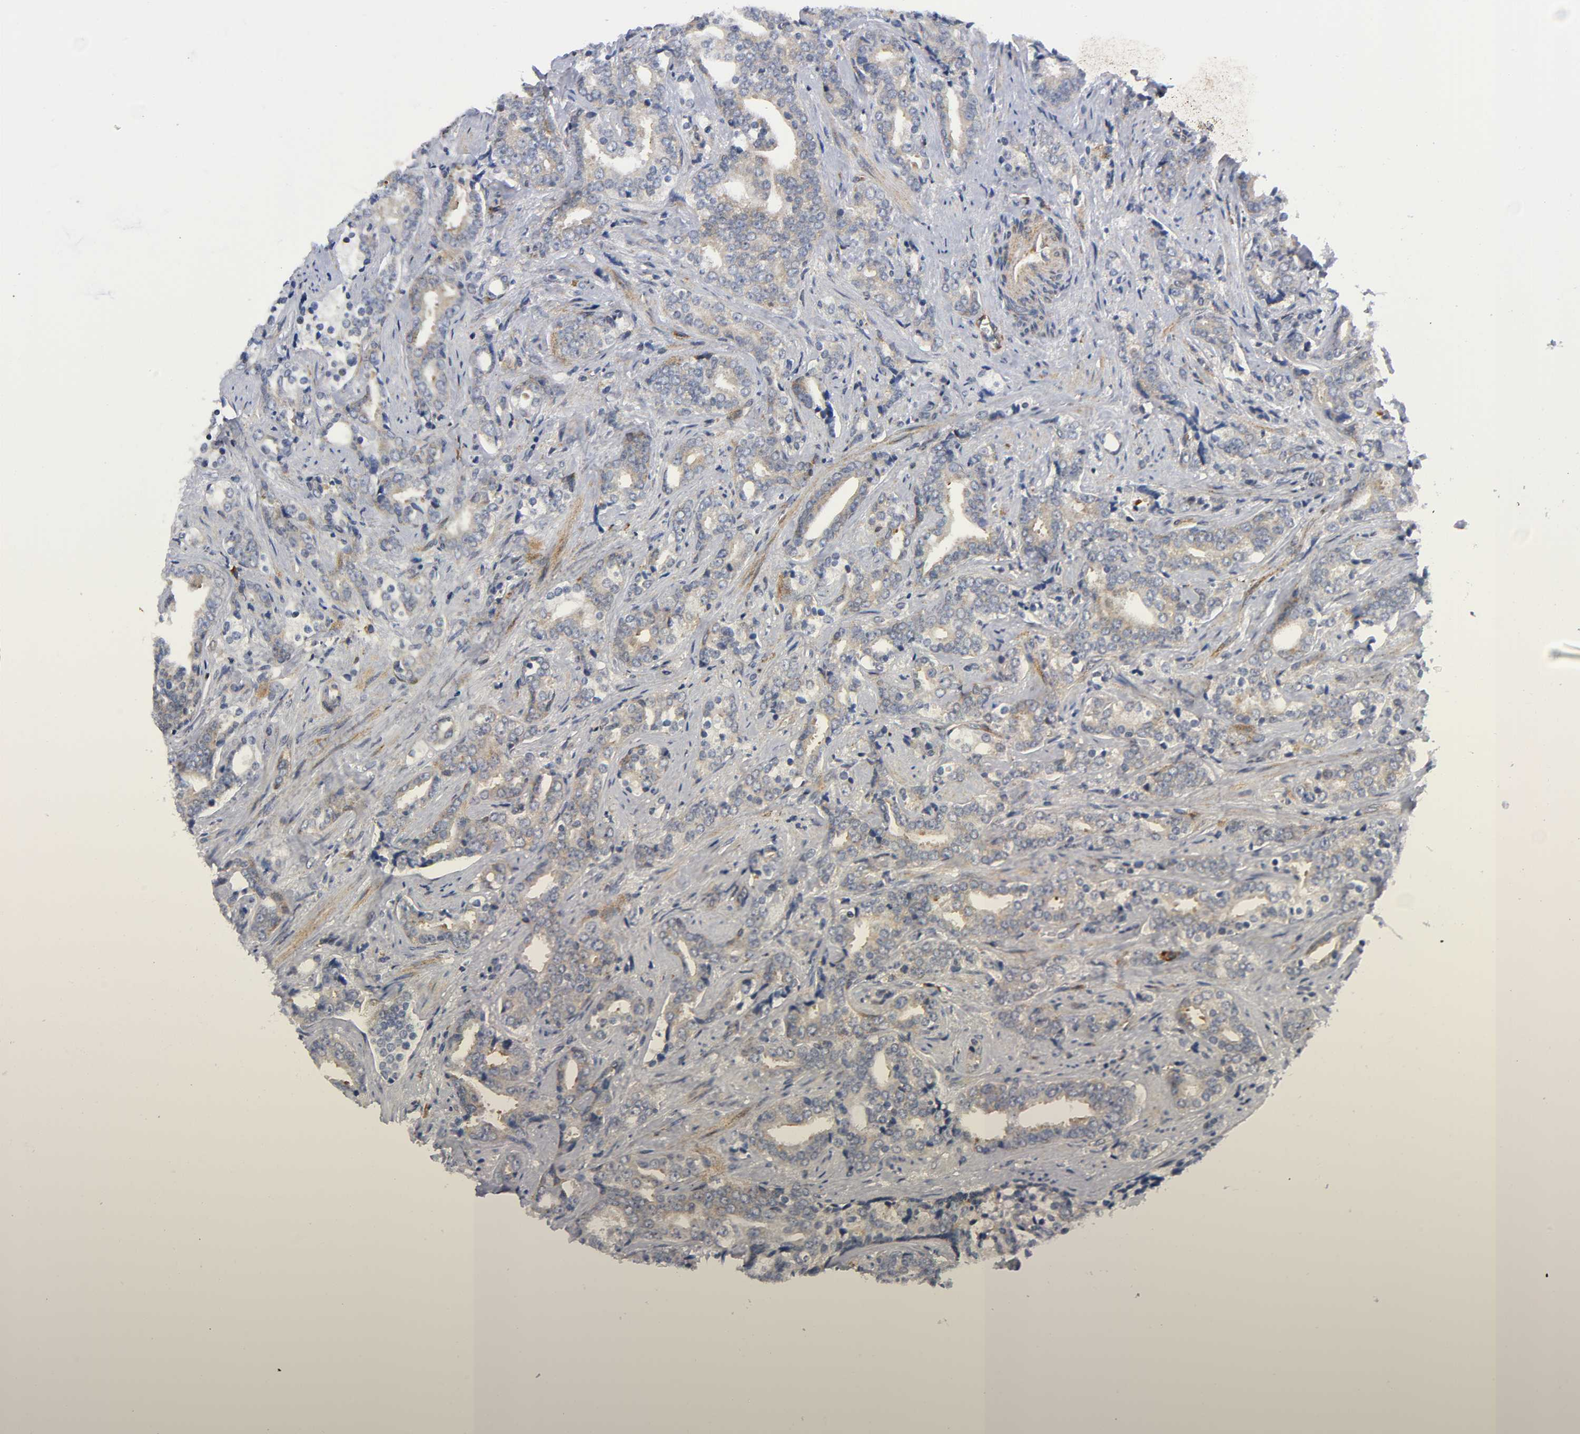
{"staining": {"intensity": "moderate", "quantity": ">75%", "location": "cytoplasmic/membranous"}, "tissue": "prostate cancer", "cell_type": "Tumor cells", "image_type": "cancer", "snomed": [{"axis": "morphology", "description": "Adenocarcinoma, High grade"}, {"axis": "topography", "description": "Prostate"}], "caption": "Immunohistochemical staining of human adenocarcinoma (high-grade) (prostate) exhibits medium levels of moderate cytoplasmic/membranous staining in about >75% of tumor cells. The staining was performed using DAB (3,3'-diaminobenzidine) to visualize the protein expression in brown, while the nuclei were stained in blue with hematoxylin (Magnification: 20x).", "gene": "EIF5", "patient": {"sex": "male", "age": 67}}